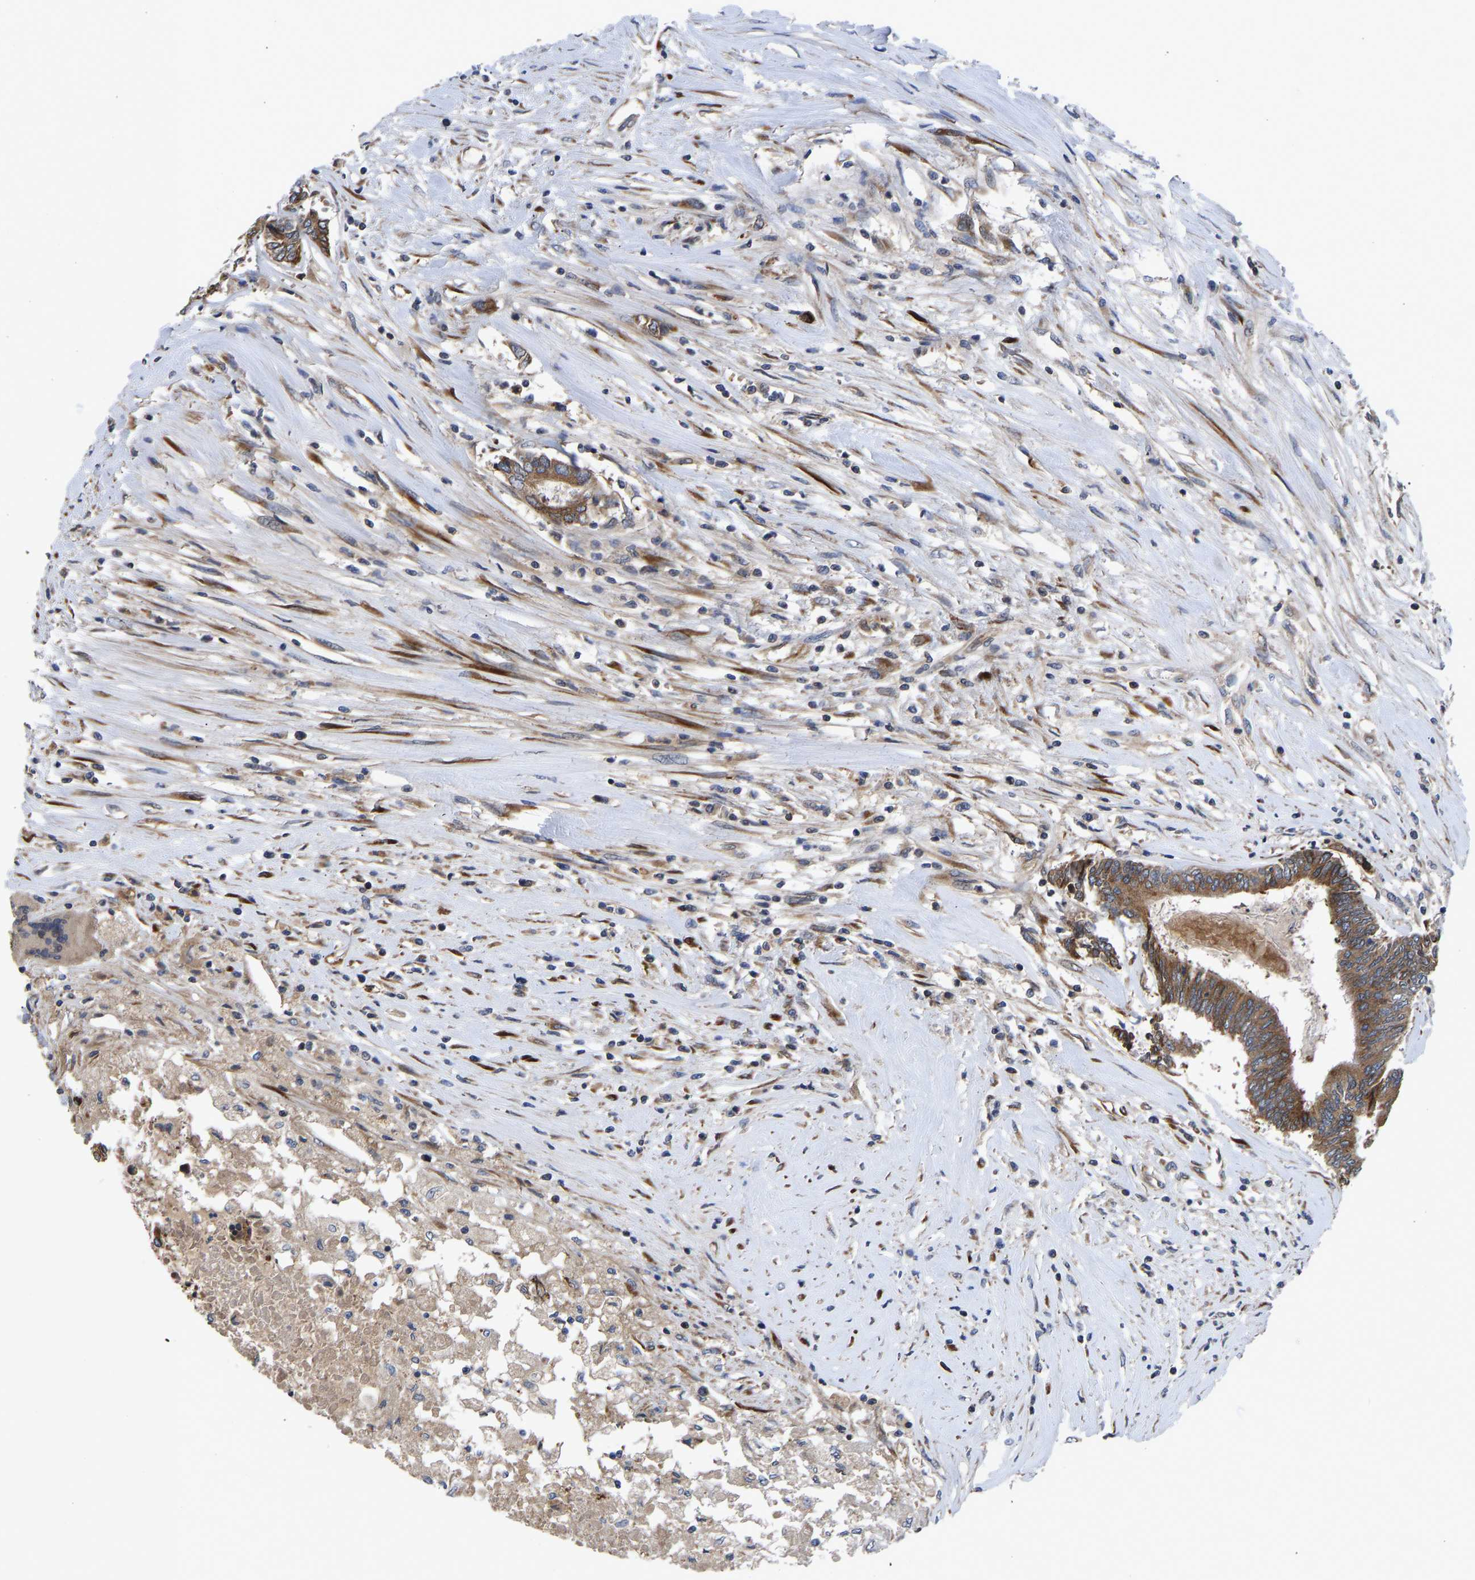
{"staining": {"intensity": "moderate", "quantity": ">75%", "location": "cytoplasmic/membranous"}, "tissue": "colorectal cancer", "cell_type": "Tumor cells", "image_type": "cancer", "snomed": [{"axis": "morphology", "description": "Adenocarcinoma, NOS"}, {"axis": "topography", "description": "Rectum"}], "caption": "Moderate cytoplasmic/membranous protein expression is seen in approximately >75% of tumor cells in colorectal adenocarcinoma. The protein is shown in brown color, while the nuclei are stained blue.", "gene": "FRRS1", "patient": {"sex": "male", "age": 63}}